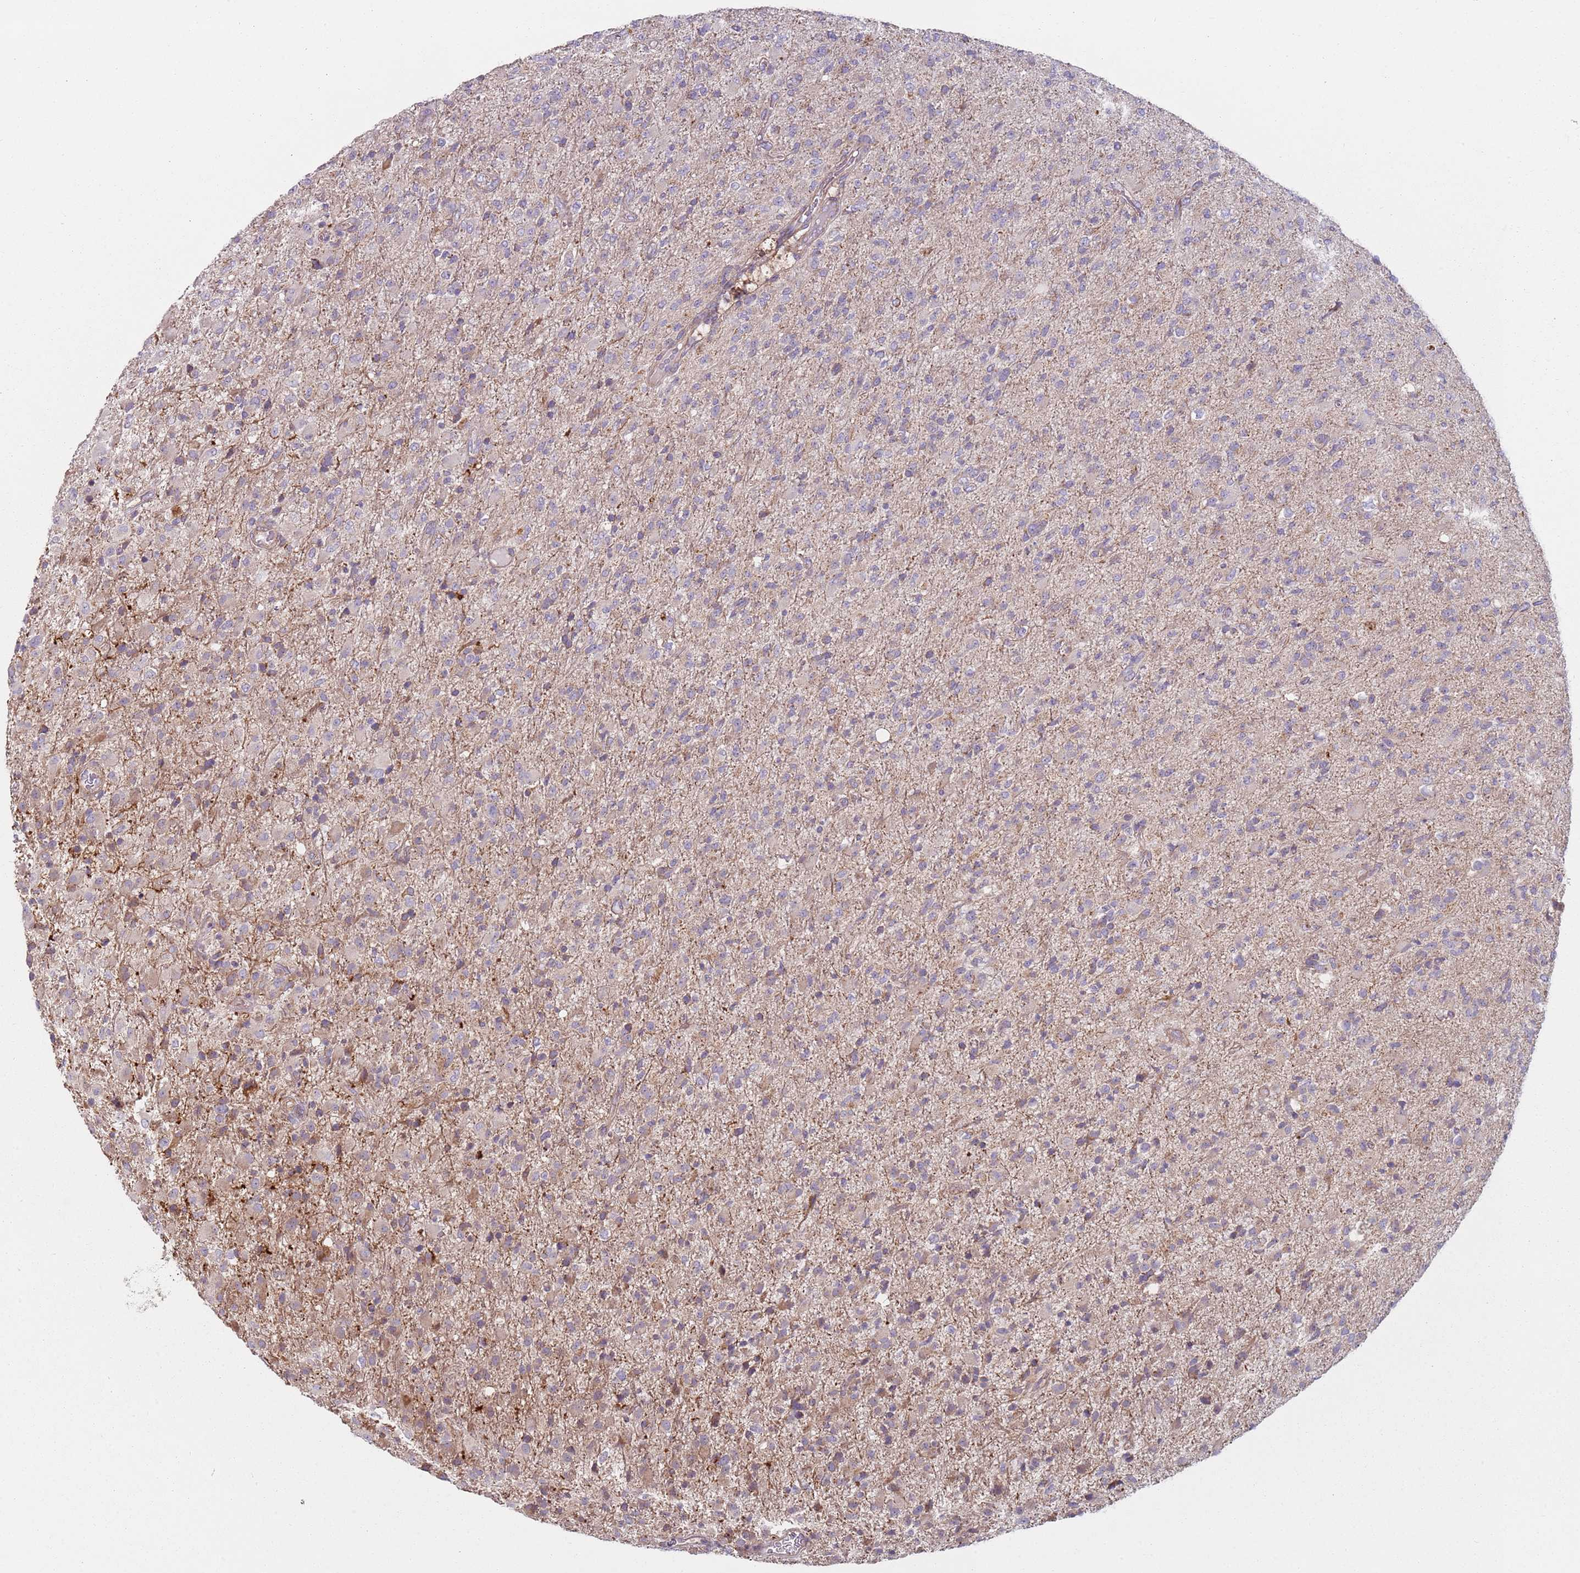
{"staining": {"intensity": "weak", "quantity": "<25%", "location": "cytoplasmic/membranous"}, "tissue": "glioma", "cell_type": "Tumor cells", "image_type": "cancer", "snomed": [{"axis": "morphology", "description": "Glioma, malignant, Low grade"}, {"axis": "topography", "description": "Brain"}], "caption": "High power microscopy micrograph of an immunohistochemistry (IHC) micrograph of glioma, revealing no significant staining in tumor cells. Brightfield microscopy of immunohistochemistry stained with DAB (3,3'-diaminobenzidine) (brown) and hematoxylin (blue), captured at high magnification.", "gene": "GAS8", "patient": {"sex": "male", "age": 65}}